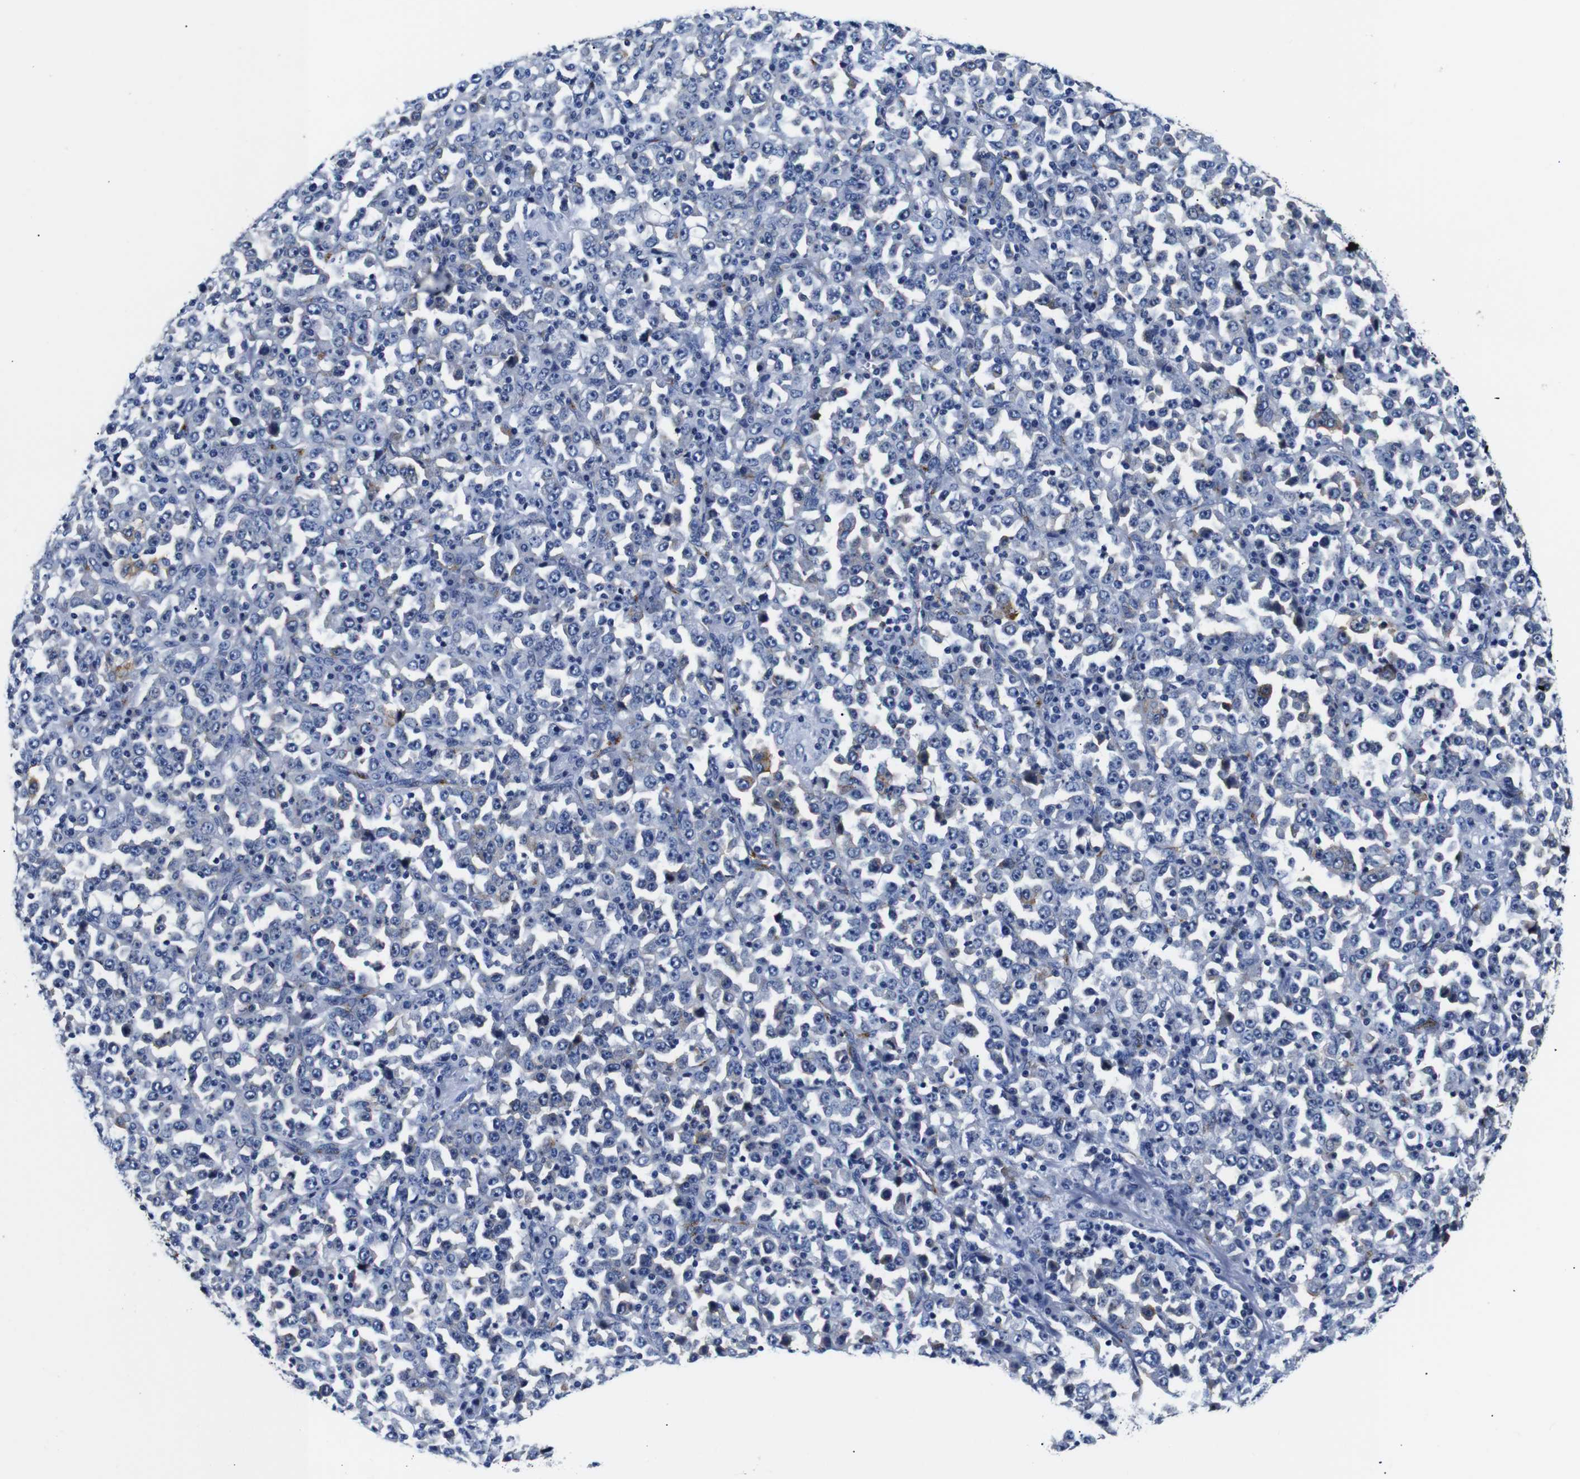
{"staining": {"intensity": "weak", "quantity": "25%-75%", "location": "cytoplasmic/membranous"}, "tissue": "stomach cancer", "cell_type": "Tumor cells", "image_type": "cancer", "snomed": [{"axis": "morphology", "description": "Normal tissue, NOS"}, {"axis": "morphology", "description": "Adenocarcinoma, NOS"}, {"axis": "topography", "description": "Stomach, upper"}, {"axis": "topography", "description": "Stomach"}], "caption": "High-power microscopy captured an immunohistochemistry (IHC) micrograph of stomach adenocarcinoma, revealing weak cytoplasmic/membranous expression in about 25%-75% of tumor cells.", "gene": "MUC4", "patient": {"sex": "male", "age": 59}}